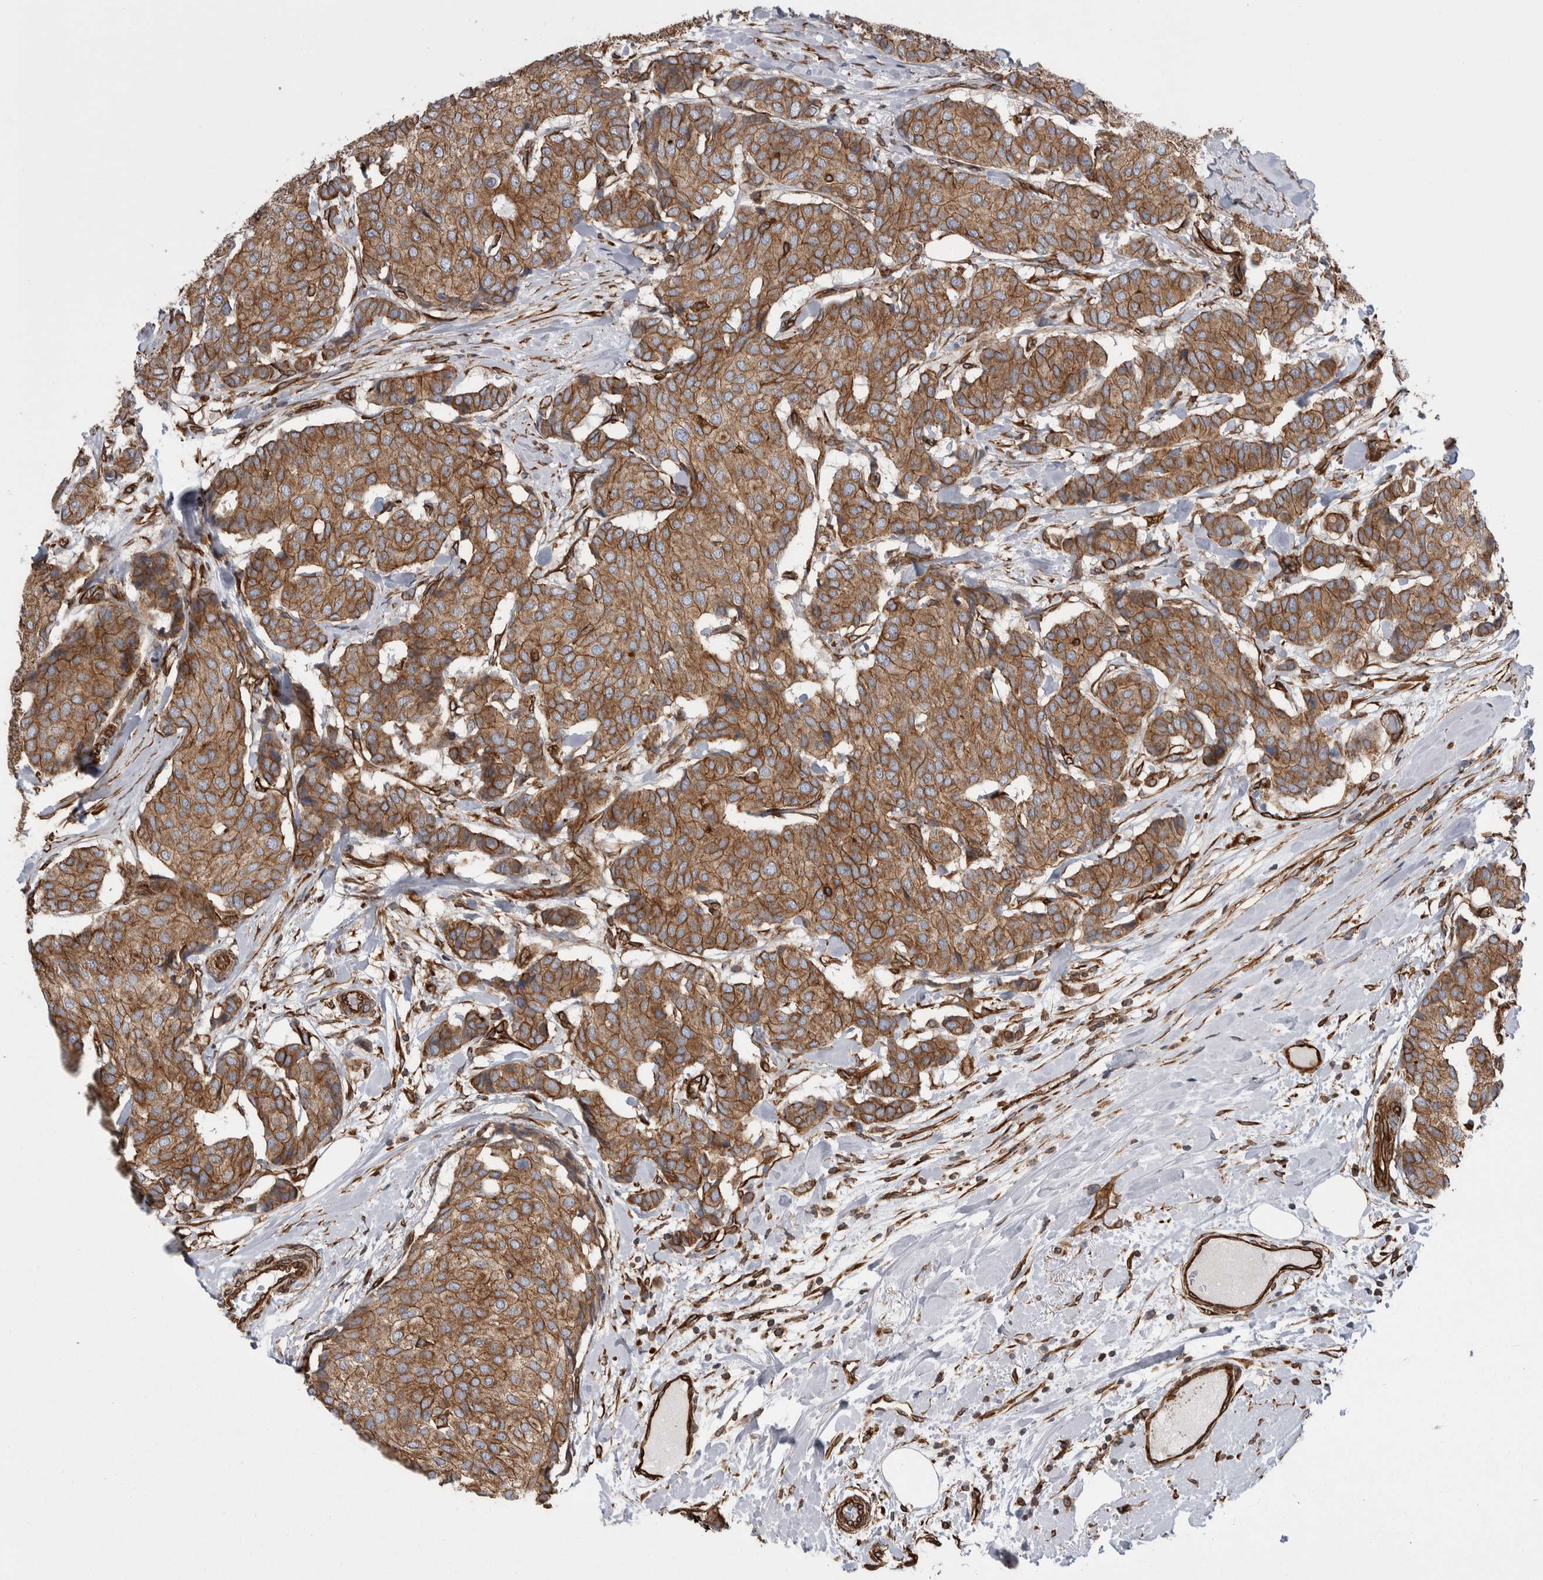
{"staining": {"intensity": "moderate", "quantity": ">75%", "location": "cytoplasmic/membranous"}, "tissue": "breast cancer", "cell_type": "Tumor cells", "image_type": "cancer", "snomed": [{"axis": "morphology", "description": "Duct carcinoma"}, {"axis": "topography", "description": "Breast"}], "caption": "Intraductal carcinoma (breast) stained with immunohistochemistry reveals moderate cytoplasmic/membranous staining in about >75% of tumor cells. Using DAB (3,3'-diaminobenzidine) (brown) and hematoxylin (blue) stains, captured at high magnification using brightfield microscopy.", "gene": "KIF12", "patient": {"sex": "female", "age": 75}}